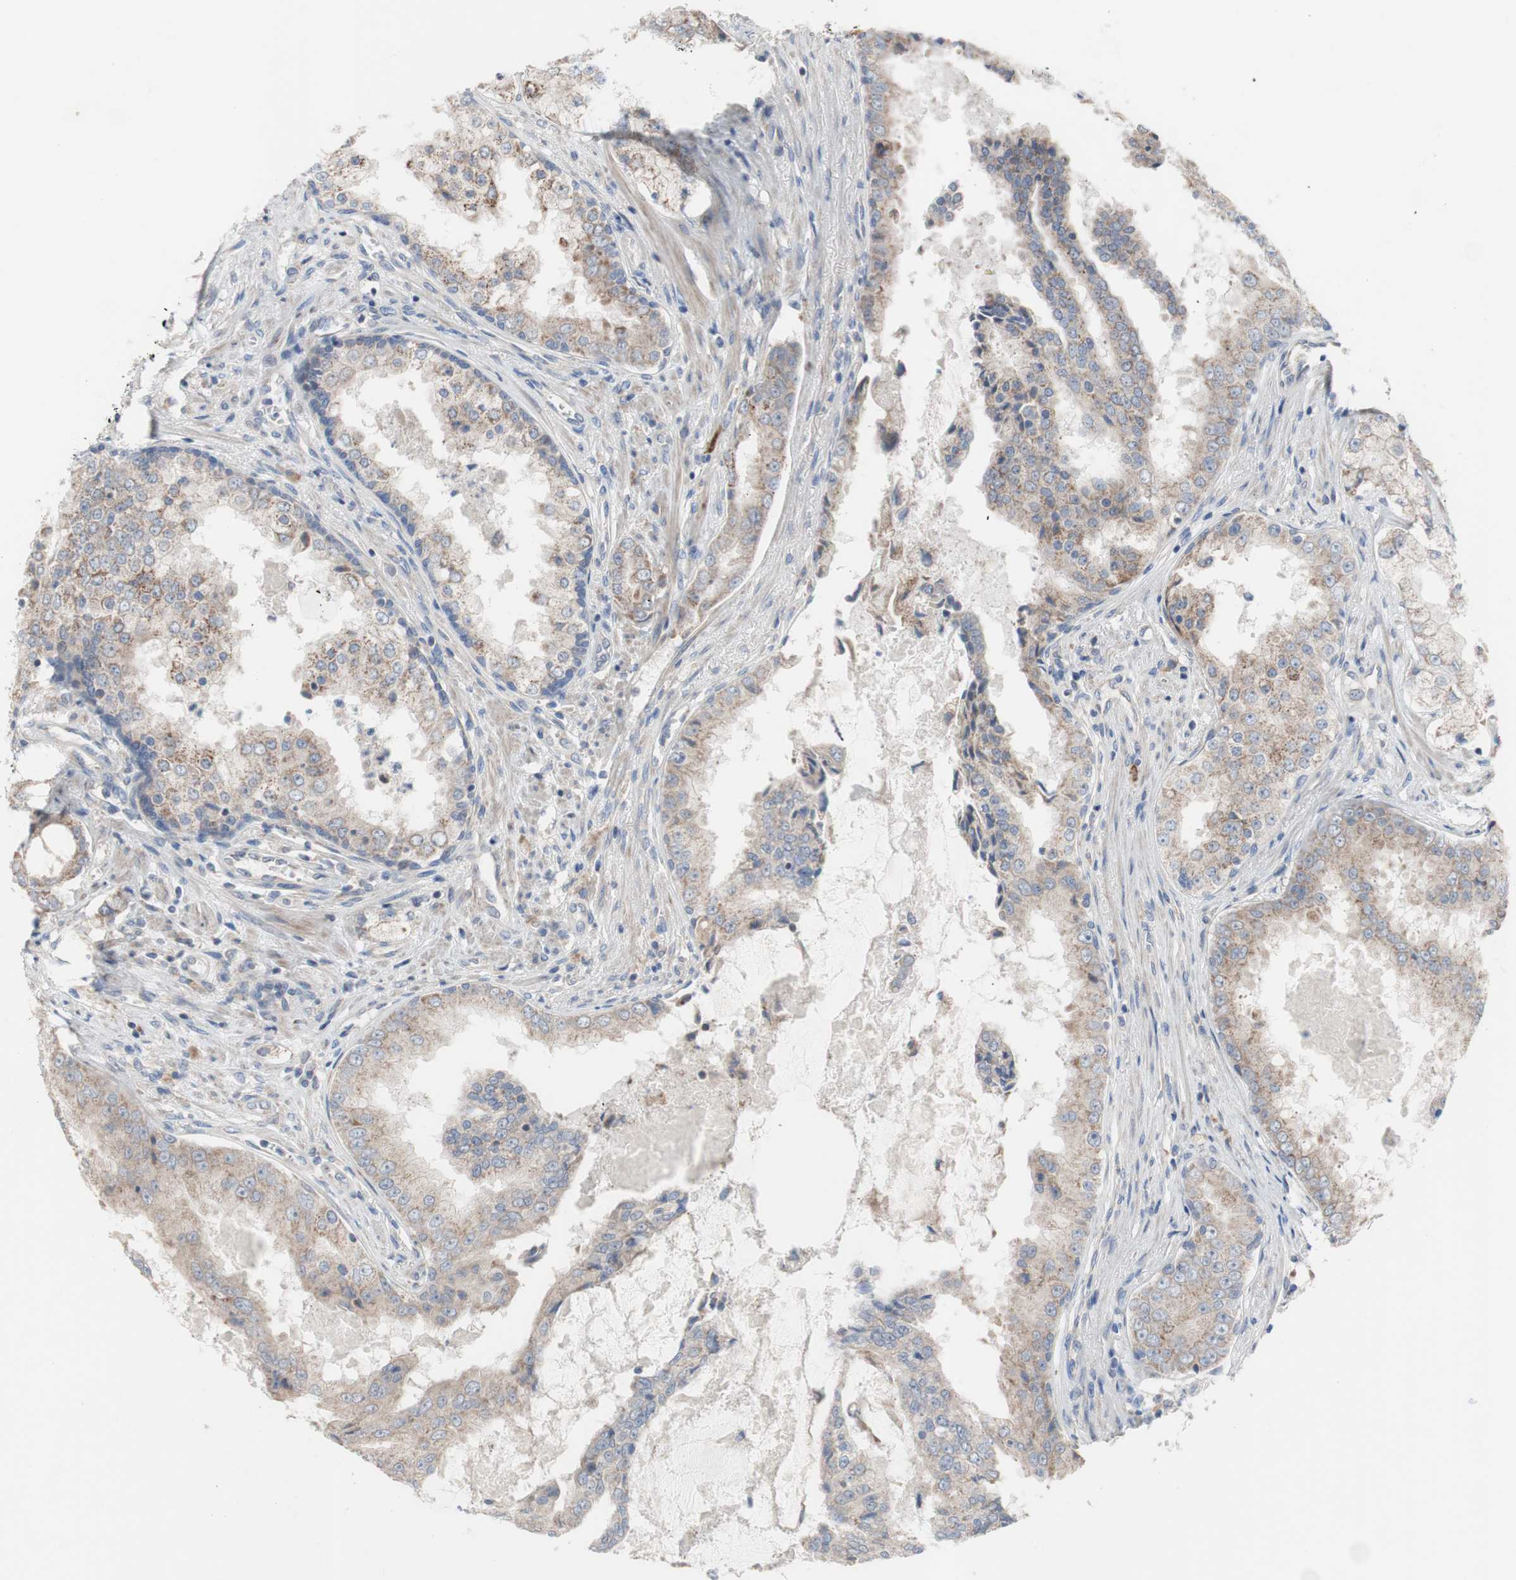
{"staining": {"intensity": "moderate", "quantity": ">75%", "location": "cytoplasmic/membranous"}, "tissue": "prostate cancer", "cell_type": "Tumor cells", "image_type": "cancer", "snomed": [{"axis": "morphology", "description": "Adenocarcinoma, High grade"}, {"axis": "topography", "description": "Prostate"}], "caption": "This image demonstrates immunohistochemistry (IHC) staining of human prostate cancer, with medium moderate cytoplasmic/membranous positivity in about >75% of tumor cells.", "gene": "TTC14", "patient": {"sex": "male", "age": 73}}